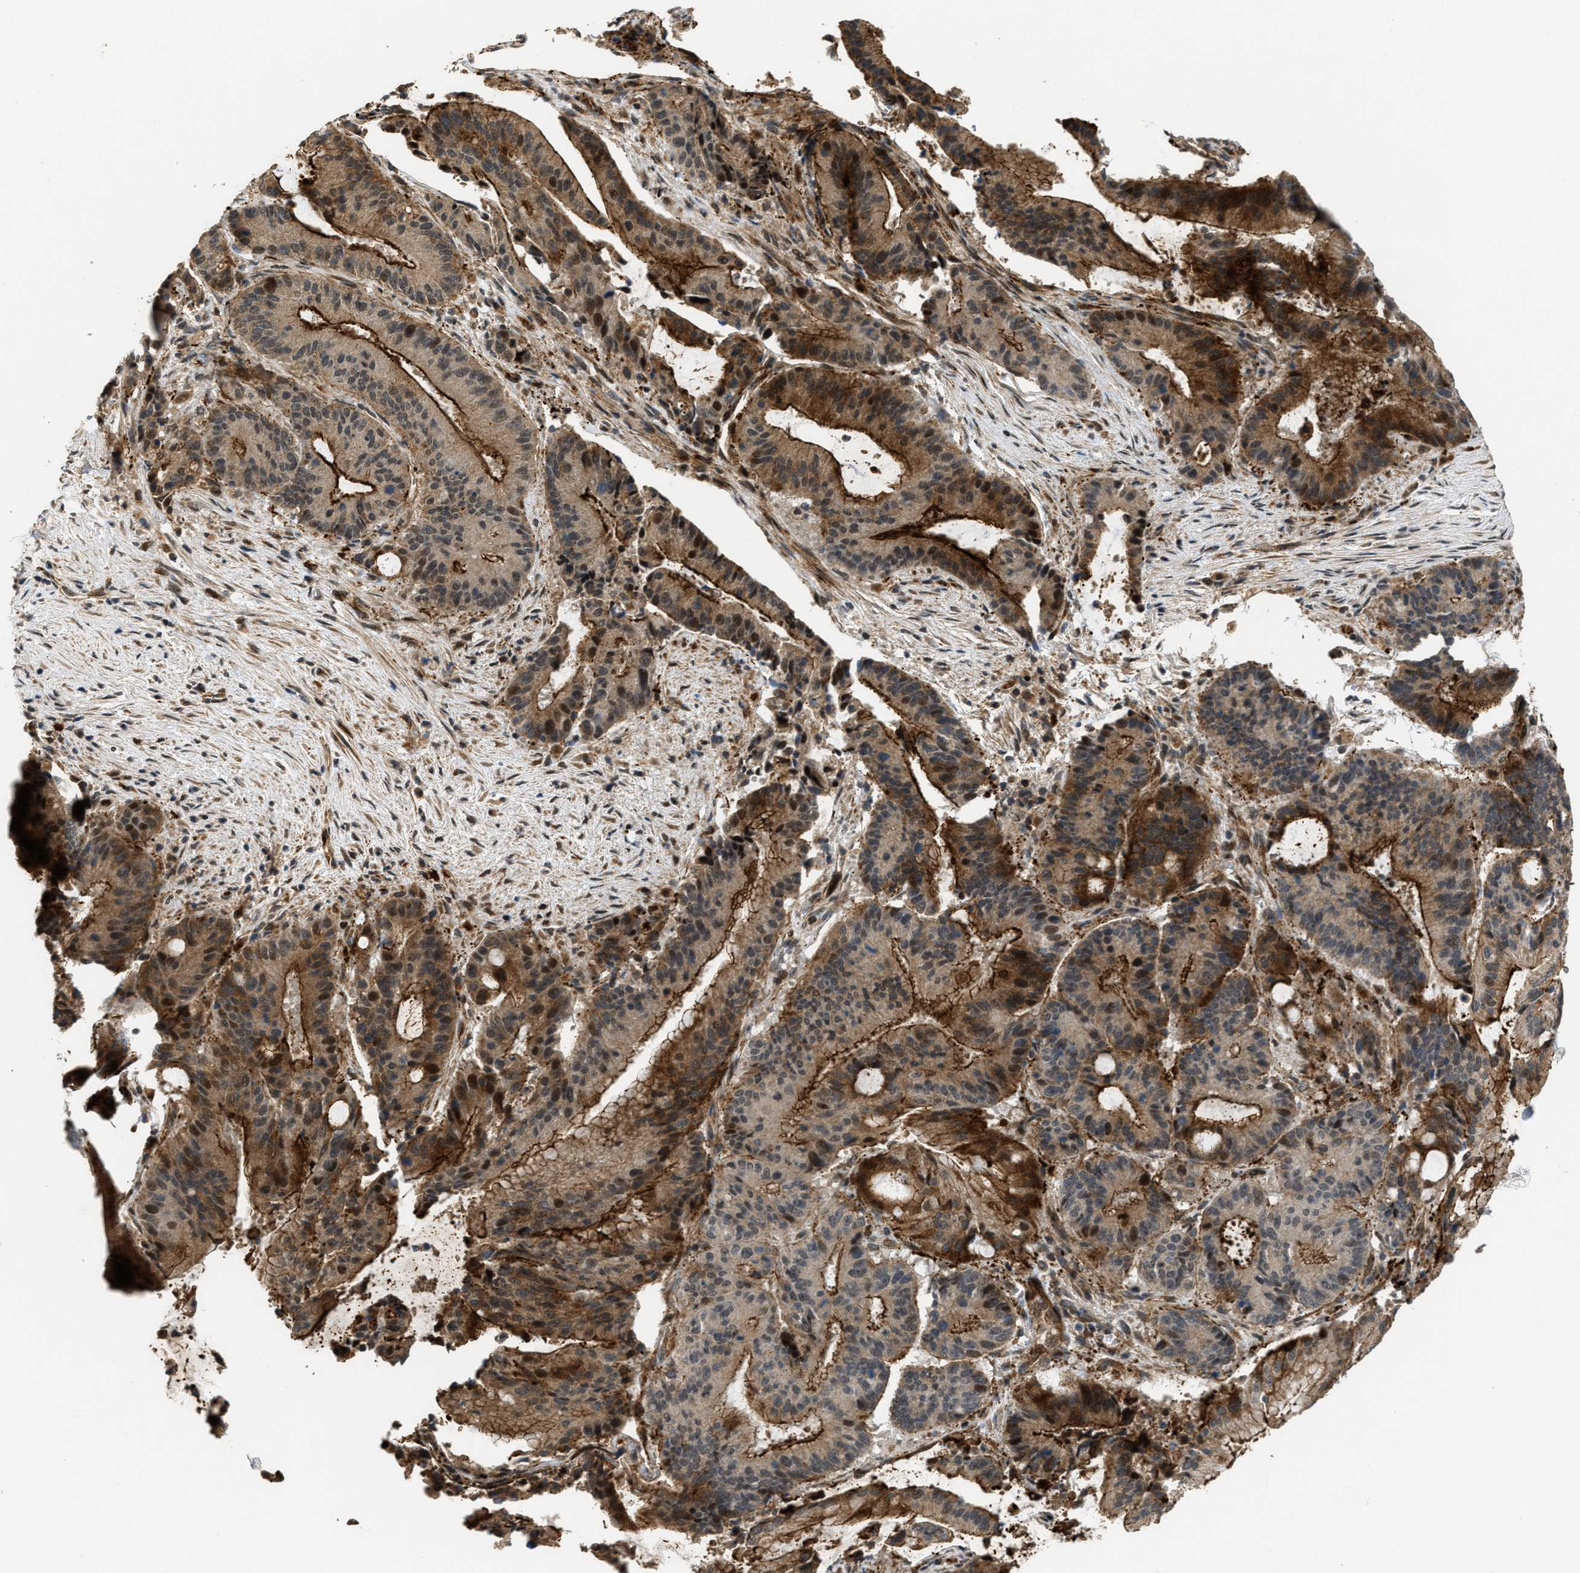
{"staining": {"intensity": "strong", "quantity": ">75%", "location": "cytoplasmic/membranous,nuclear"}, "tissue": "liver cancer", "cell_type": "Tumor cells", "image_type": "cancer", "snomed": [{"axis": "morphology", "description": "Normal tissue, NOS"}, {"axis": "morphology", "description": "Cholangiocarcinoma"}, {"axis": "topography", "description": "Liver"}, {"axis": "topography", "description": "Peripheral nerve tissue"}], "caption": "Immunohistochemistry (DAB (3,3'-diaminobenzidine)) staining of human cholangiocarcinoma (liver) exhibits strong cytoplasmic/membranous and nuclear protein positivity in approximately >75% of tumor cells.", "gene": "DPF2", "patient": {"sex": "female", "age": 73}}